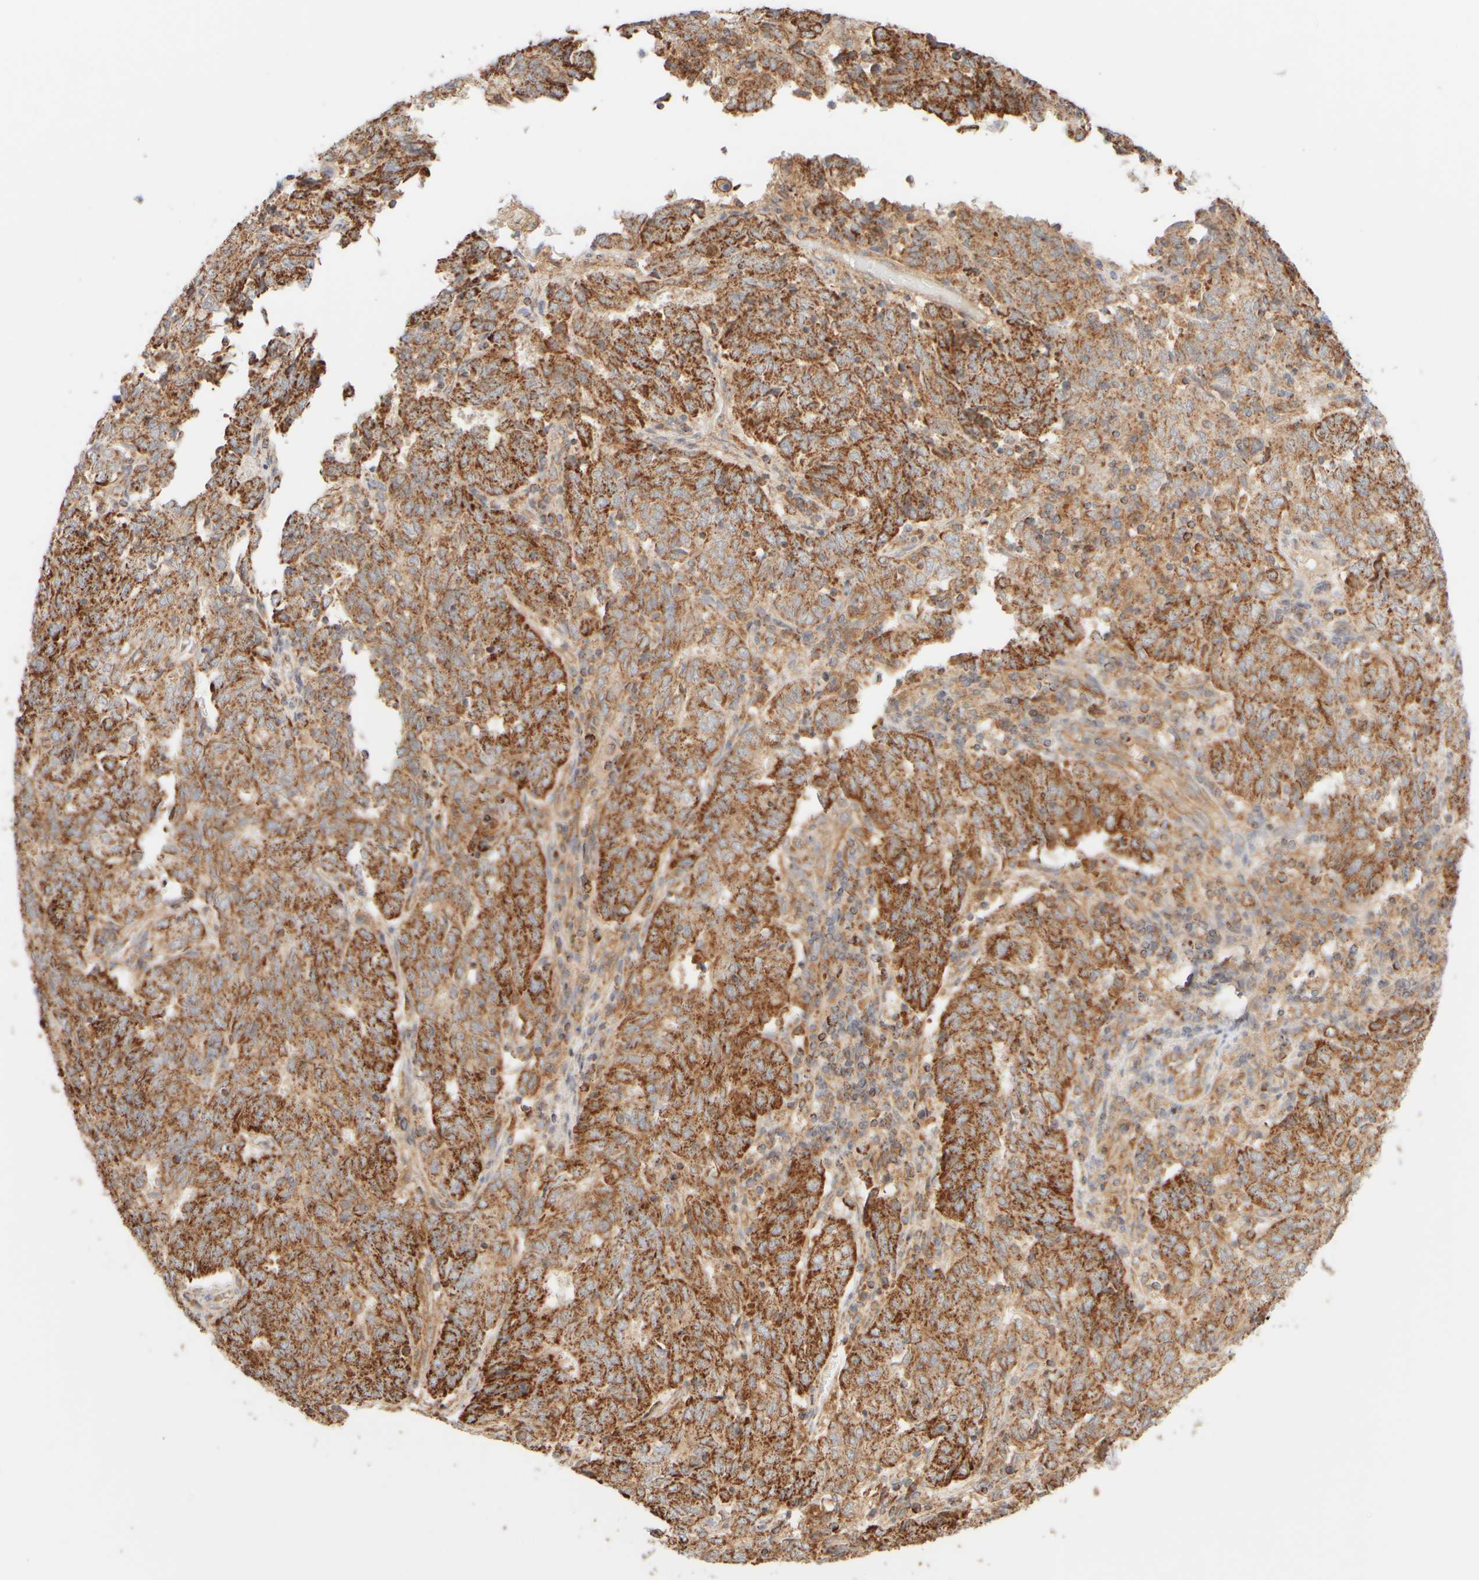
{"staining": {"intensity": "strong", "quantity": ">75%", "location": "cytoplasmic/membranous"}, "tissue": "endometrial cancer", "cell_type": "Tumor cells", "image_type": "cancer", "snomed": [{"axis": "morphology", "description": "Adenocarcinoma, NOS"}, {"axis": "topography", "description": "Endometrium"}], "caption": "Protein expression analysis of human endometrial adenocarcinoma reveals strong cytoplasmic/membranous expression in approximately >75% of tumor cells.", "gene": "APBB2", "patient": {"sex": "female", "age": 80}}